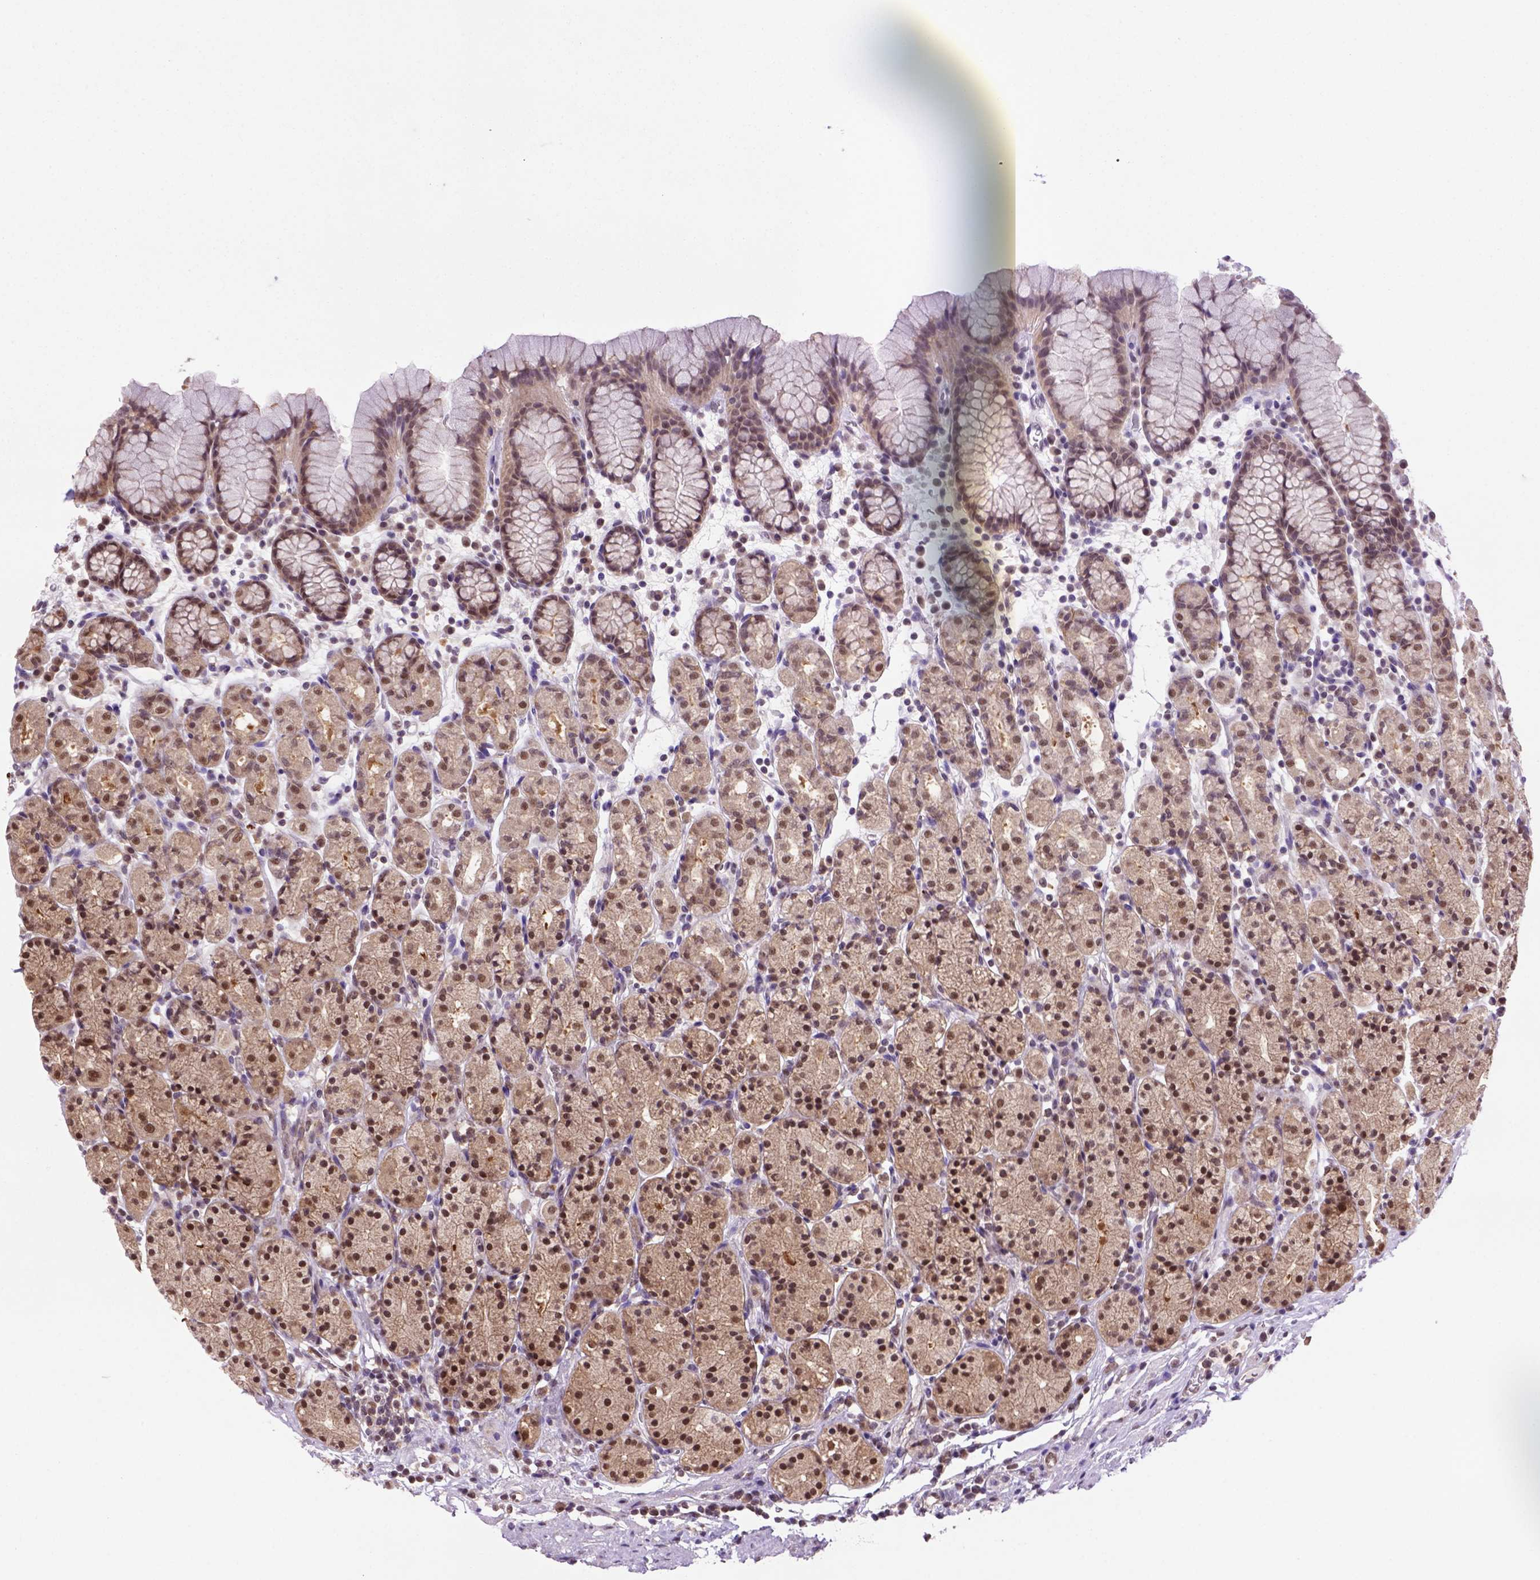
{"staining": {"intensity": "strong", "quantity": "<25%", "location": "cytoplasmic/membranous,nuclear"}, "tissue": "stomach", "cell_type": "Glandular cells", "image_type": "normal", "snomed": [{"axis": "morphology", "description": "Normal tissue, NOS"}, {"axis": "topography", "description": "Stomach, upper"}, {"axis": "topography", "description": "Stomach"}], "caption": "Immunohistochemical staining of normal stomach displays <25% levels of strong cytoplasmic/membranous,nuclear protein staining in approximately <25% of glandular cells.", "gene": "PSMC2", "patient": {"sex": "male", "age": 62}}